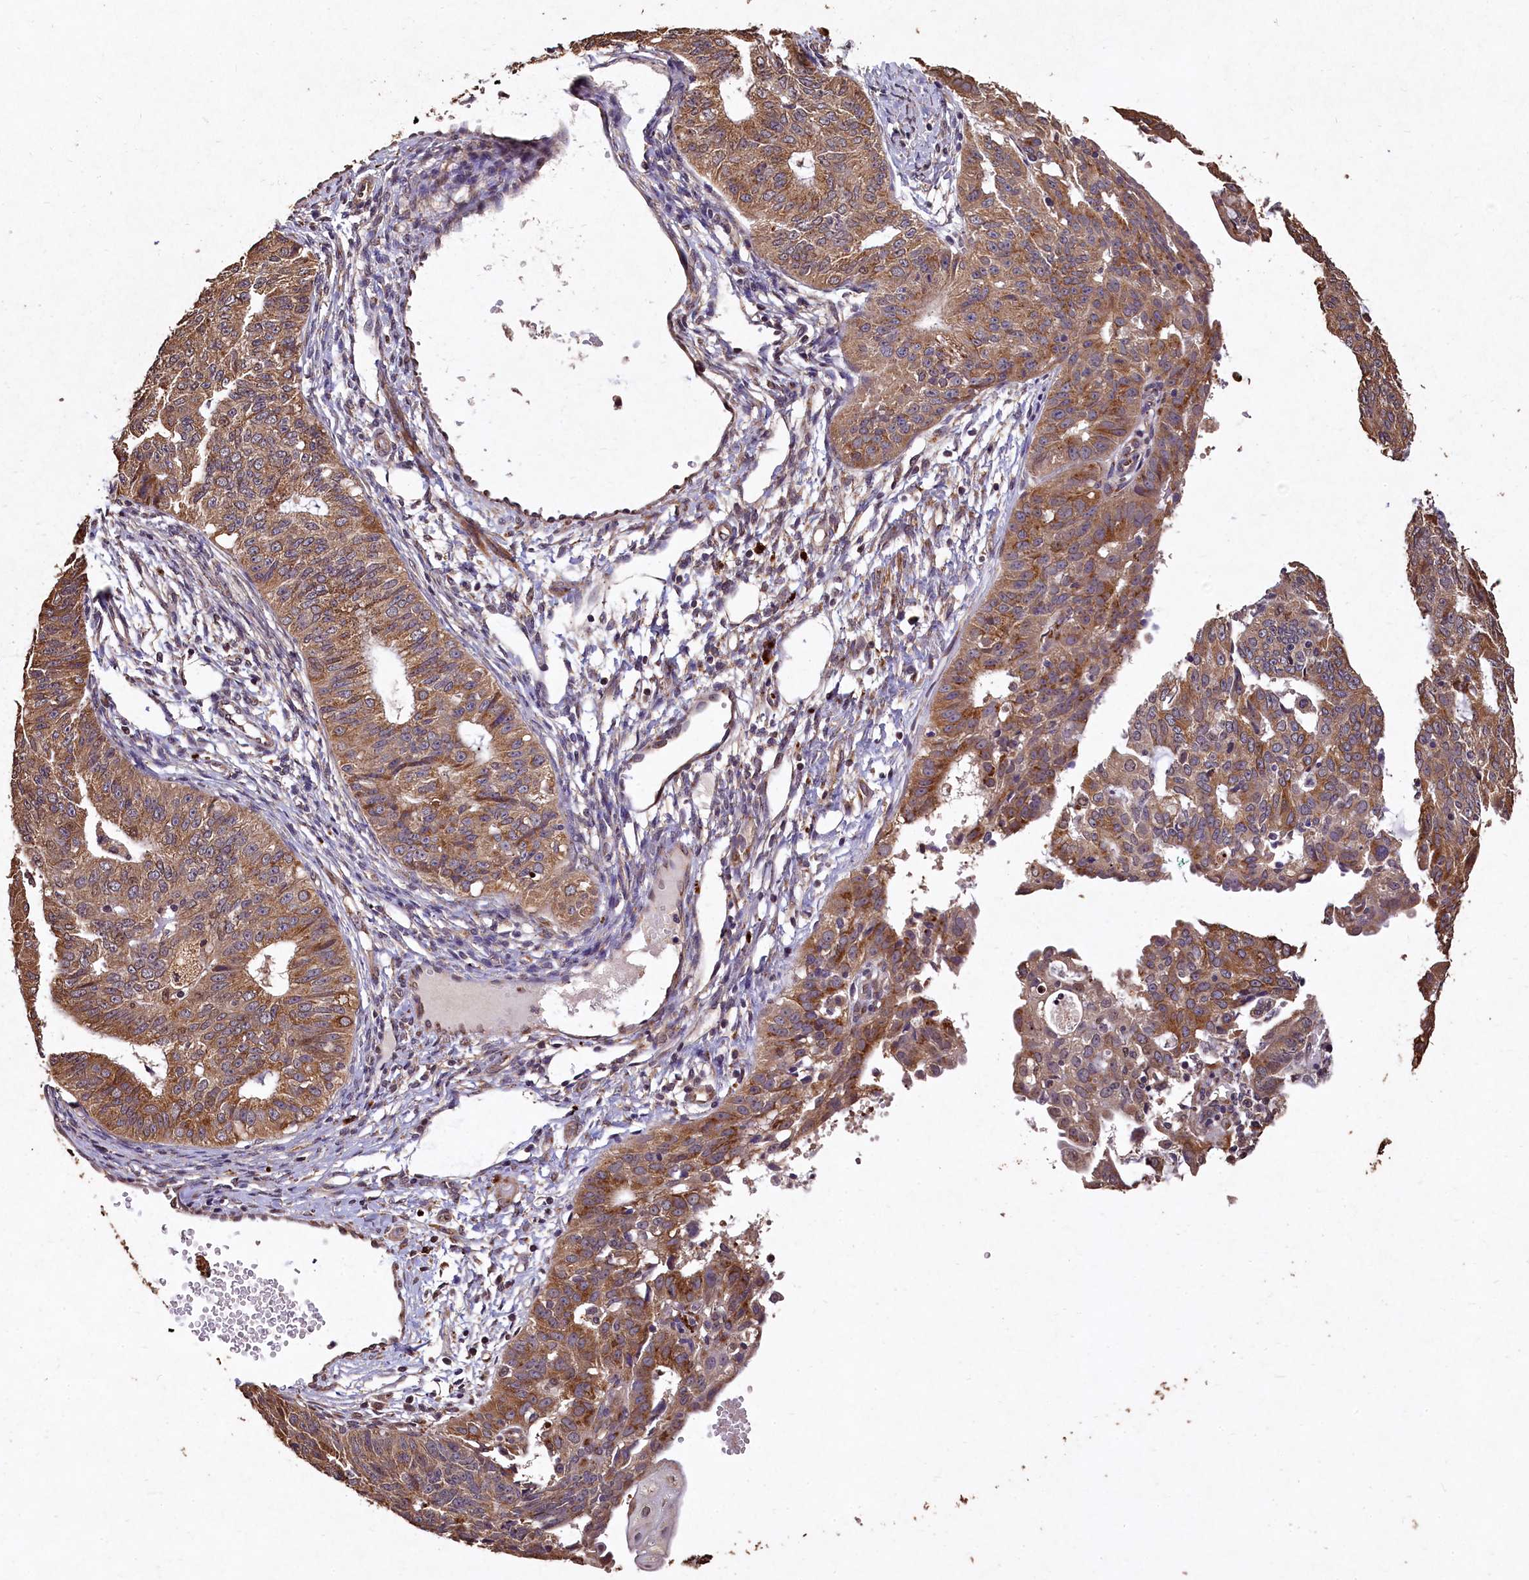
{"staining": {"intensity": "moderate", "quantity": ">75%", "location": "cytoplasmic/membranous"}, "tissue": "endometrial cancer", "cell_type": "Tumor cells", "image_type": "cancer", "snomed": [{"axis": "morphology", "description": "Adenocarcinoma, NOS"}, {"axis": "topography", "description": "Endometrium"}], "caption": "This is an image of immunohistochemistry (IHC) staining of endometrial cancer, which shows moderate staining in the cytoplasmic/membranous of tumor cells.", "gene": "LSM4", "patient": {"sex": "female", "age": 32}}